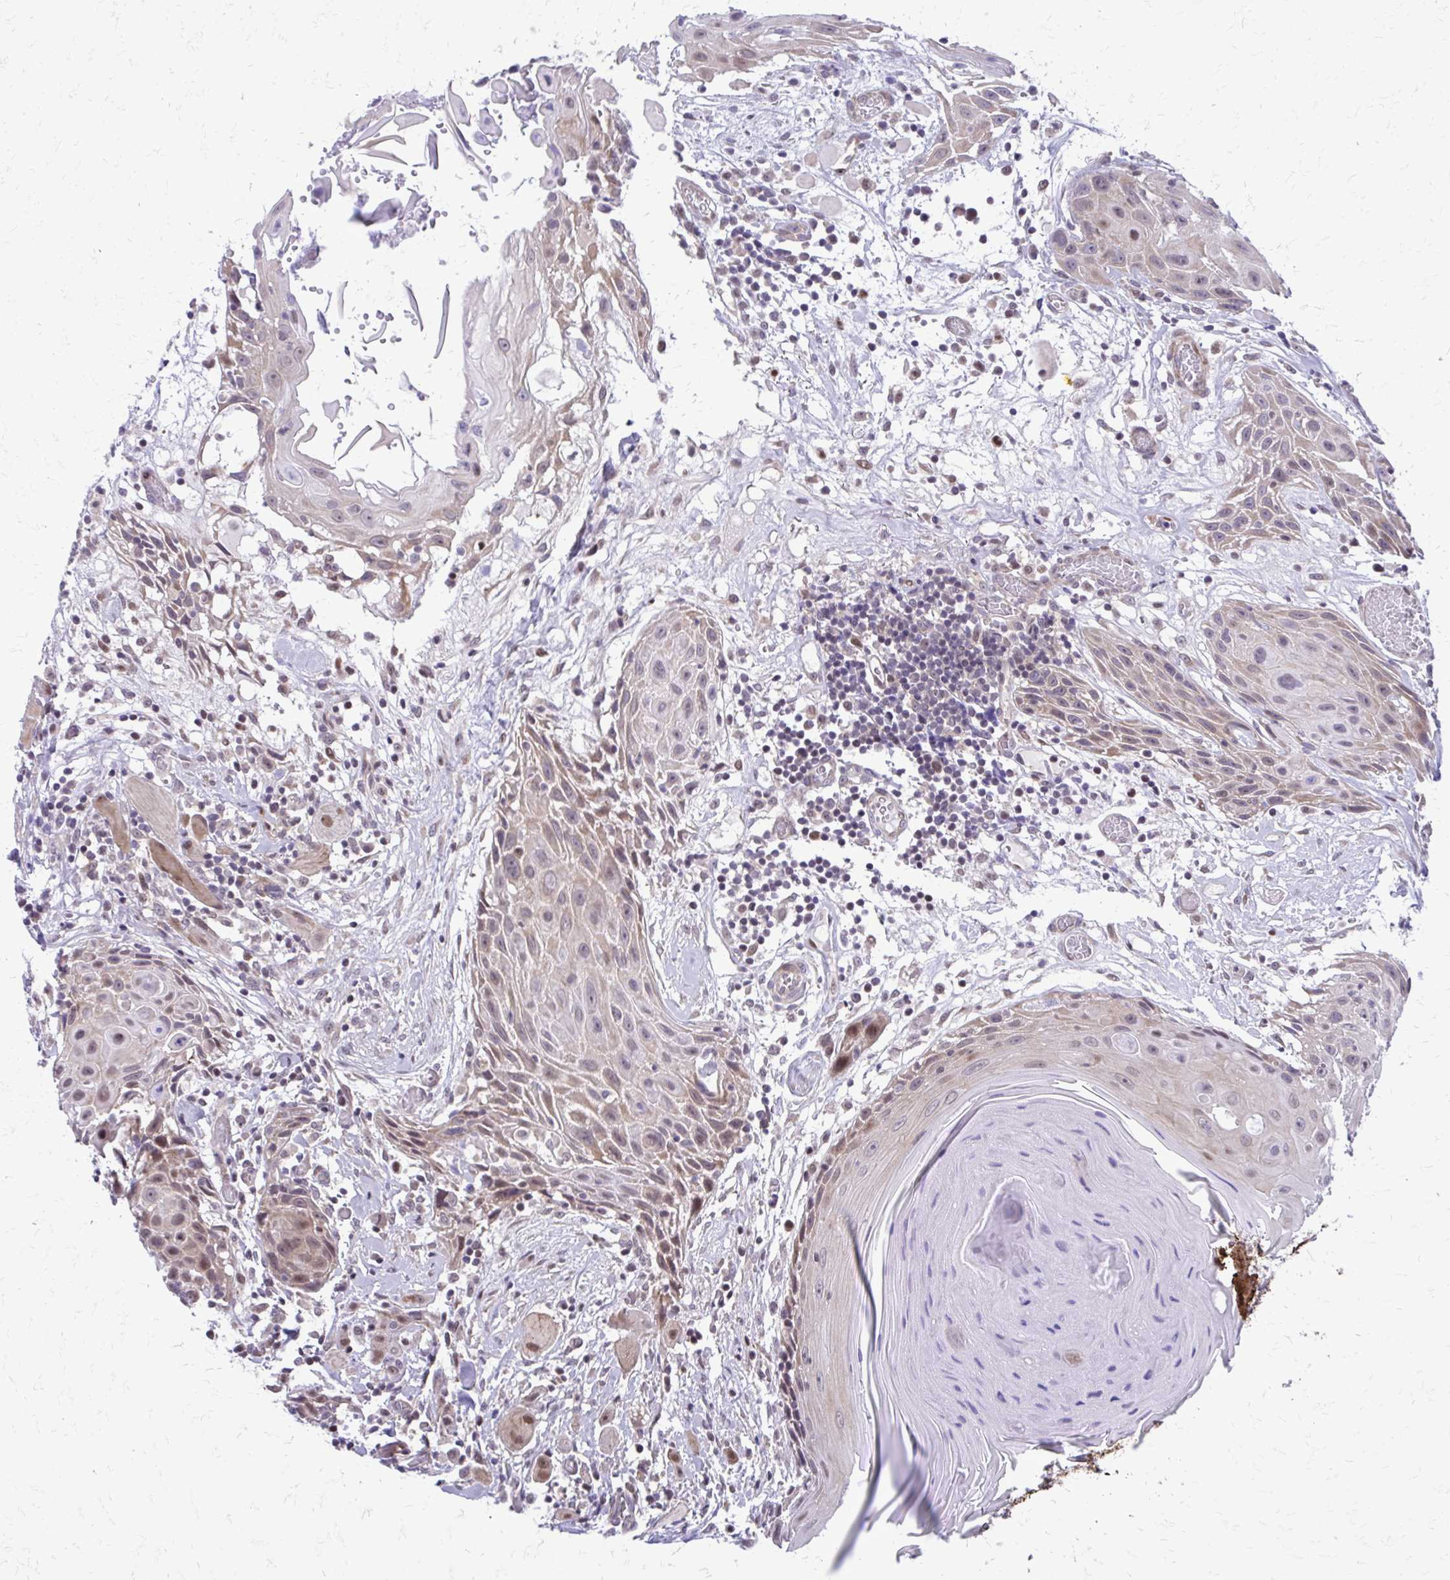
{"staining": {"intensity": "weak", "quantity": "25%-75%", "location": "cytoplasmic/membranous,nuclear"}, "tissue": "head and neck cancer", "cell_type": "Tumor cells", "image_type": "cancer", "snomed": [{"axis": "morphology", "description": "Squamous cell carcinoma, NOS"}, {"axis": "topography", "description": "Oral tissue"}, {"axis": "topography", "description": "Head-Neck"}], "caption": "Weak cytoplasmic/membranous and nuclear protein expression is present in approximately 25%-75% of tumor cells in head and neck cancer. The staining is performed using DAB (3,3'-diaminobenzidine) brown chromogen to label protein expression. The nuclei are counter-stained blue using hematoxylin.", "gene": "ANKRD30B", "patient": {"sex": "male", "age": 49}}